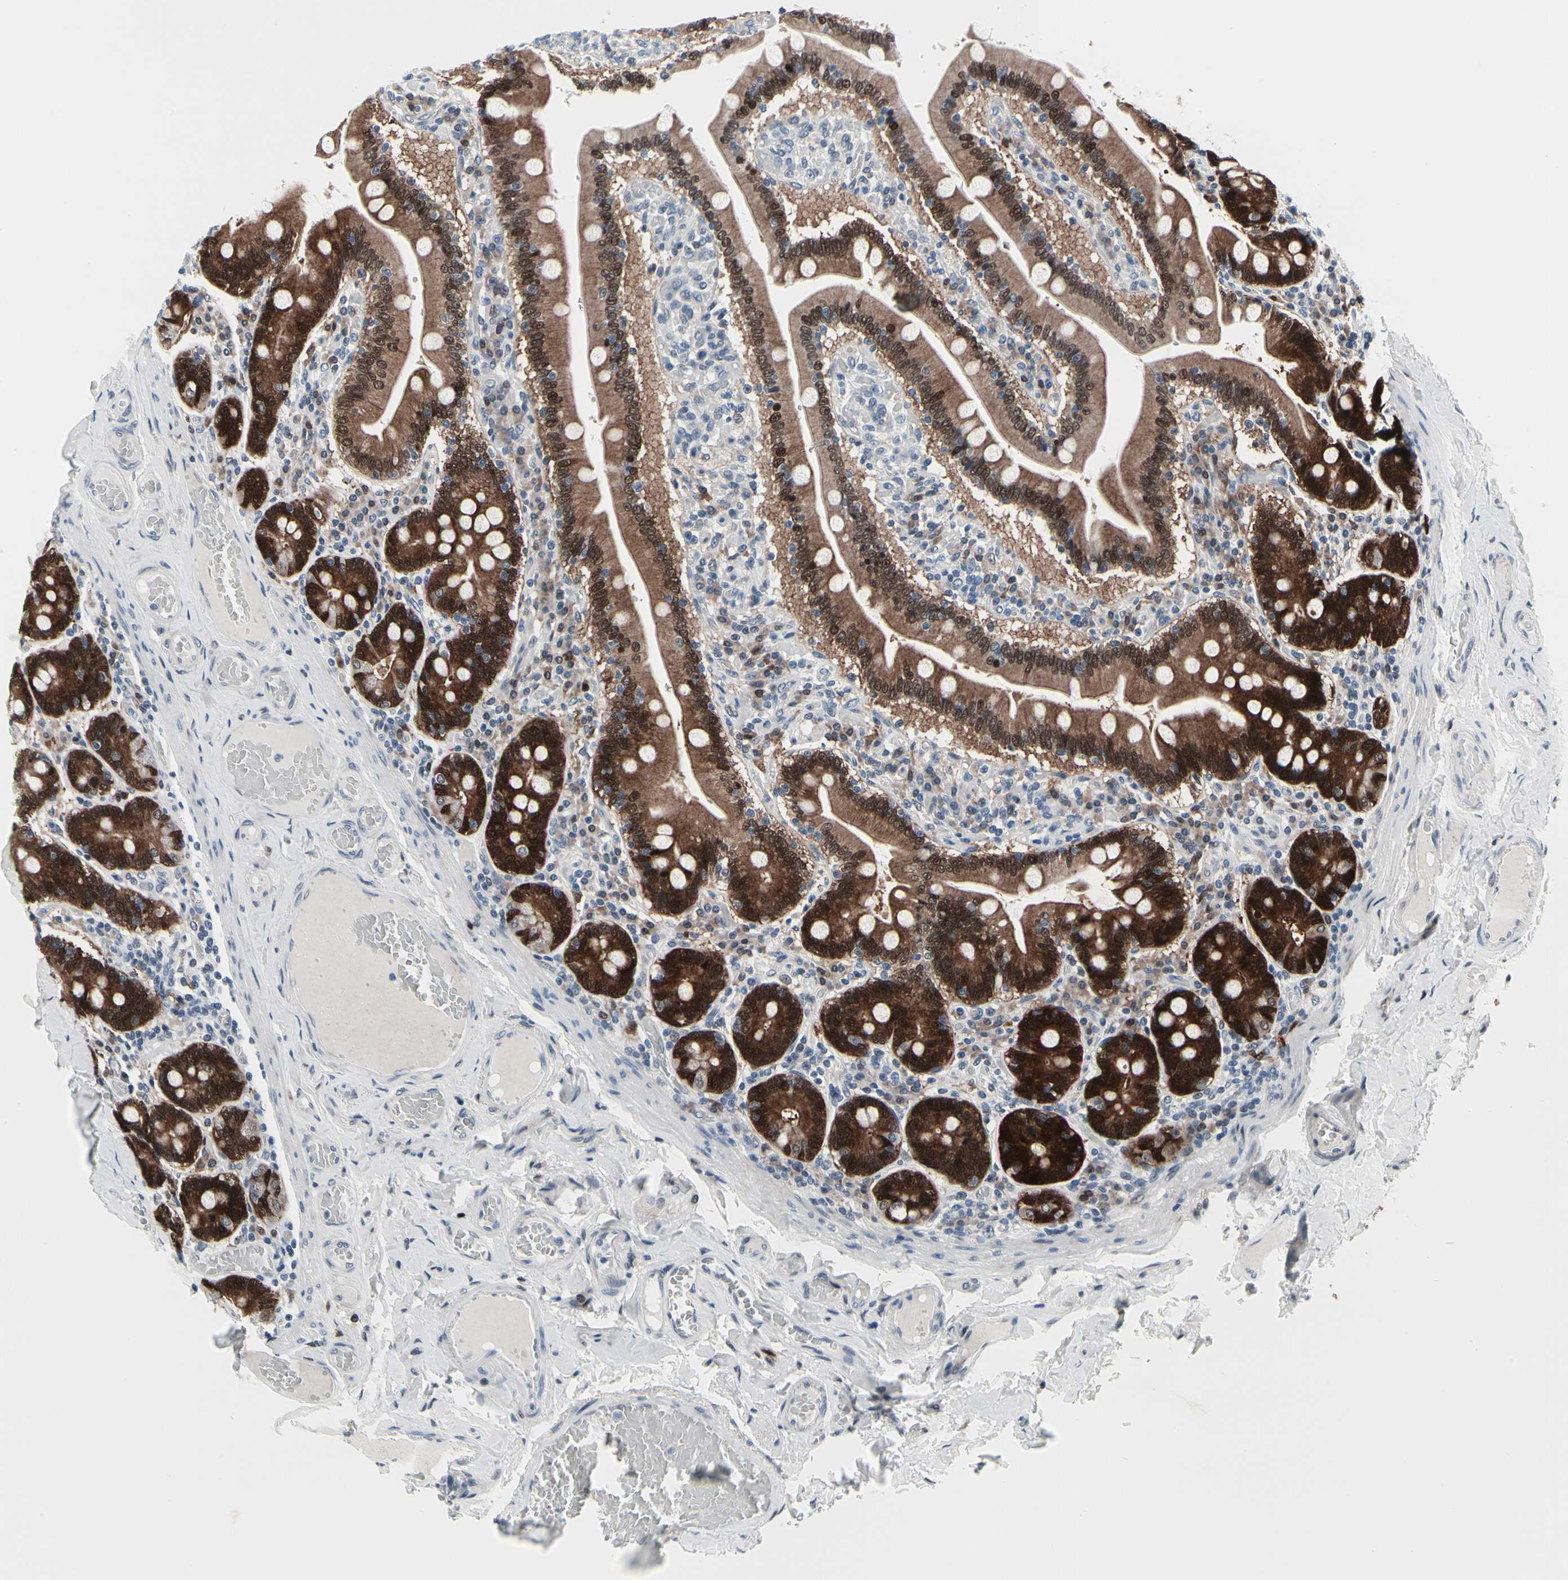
{"staining": {"intensity": "strong", "quantity": ">75%", "location": "cytoplasmic/membranous,nuclear"}, "tissue": "duodenum", "cell_type": "Glandular cells", "image_type": "normal", "snomed": [{"axis": "morphology", "description": "Normal tissue, NOS"}, {"axis": "topography", "description": "Duodenum"}], "caption": "Approximately >75% of glandular cells in benign human duodenum demonstrate strong cytoplasmic/membranous,nuclear protein positivity as visualized by brown immunohistochemical staining.", "gene": "TXN", "patient": {"sex": "male", "age": 66}}